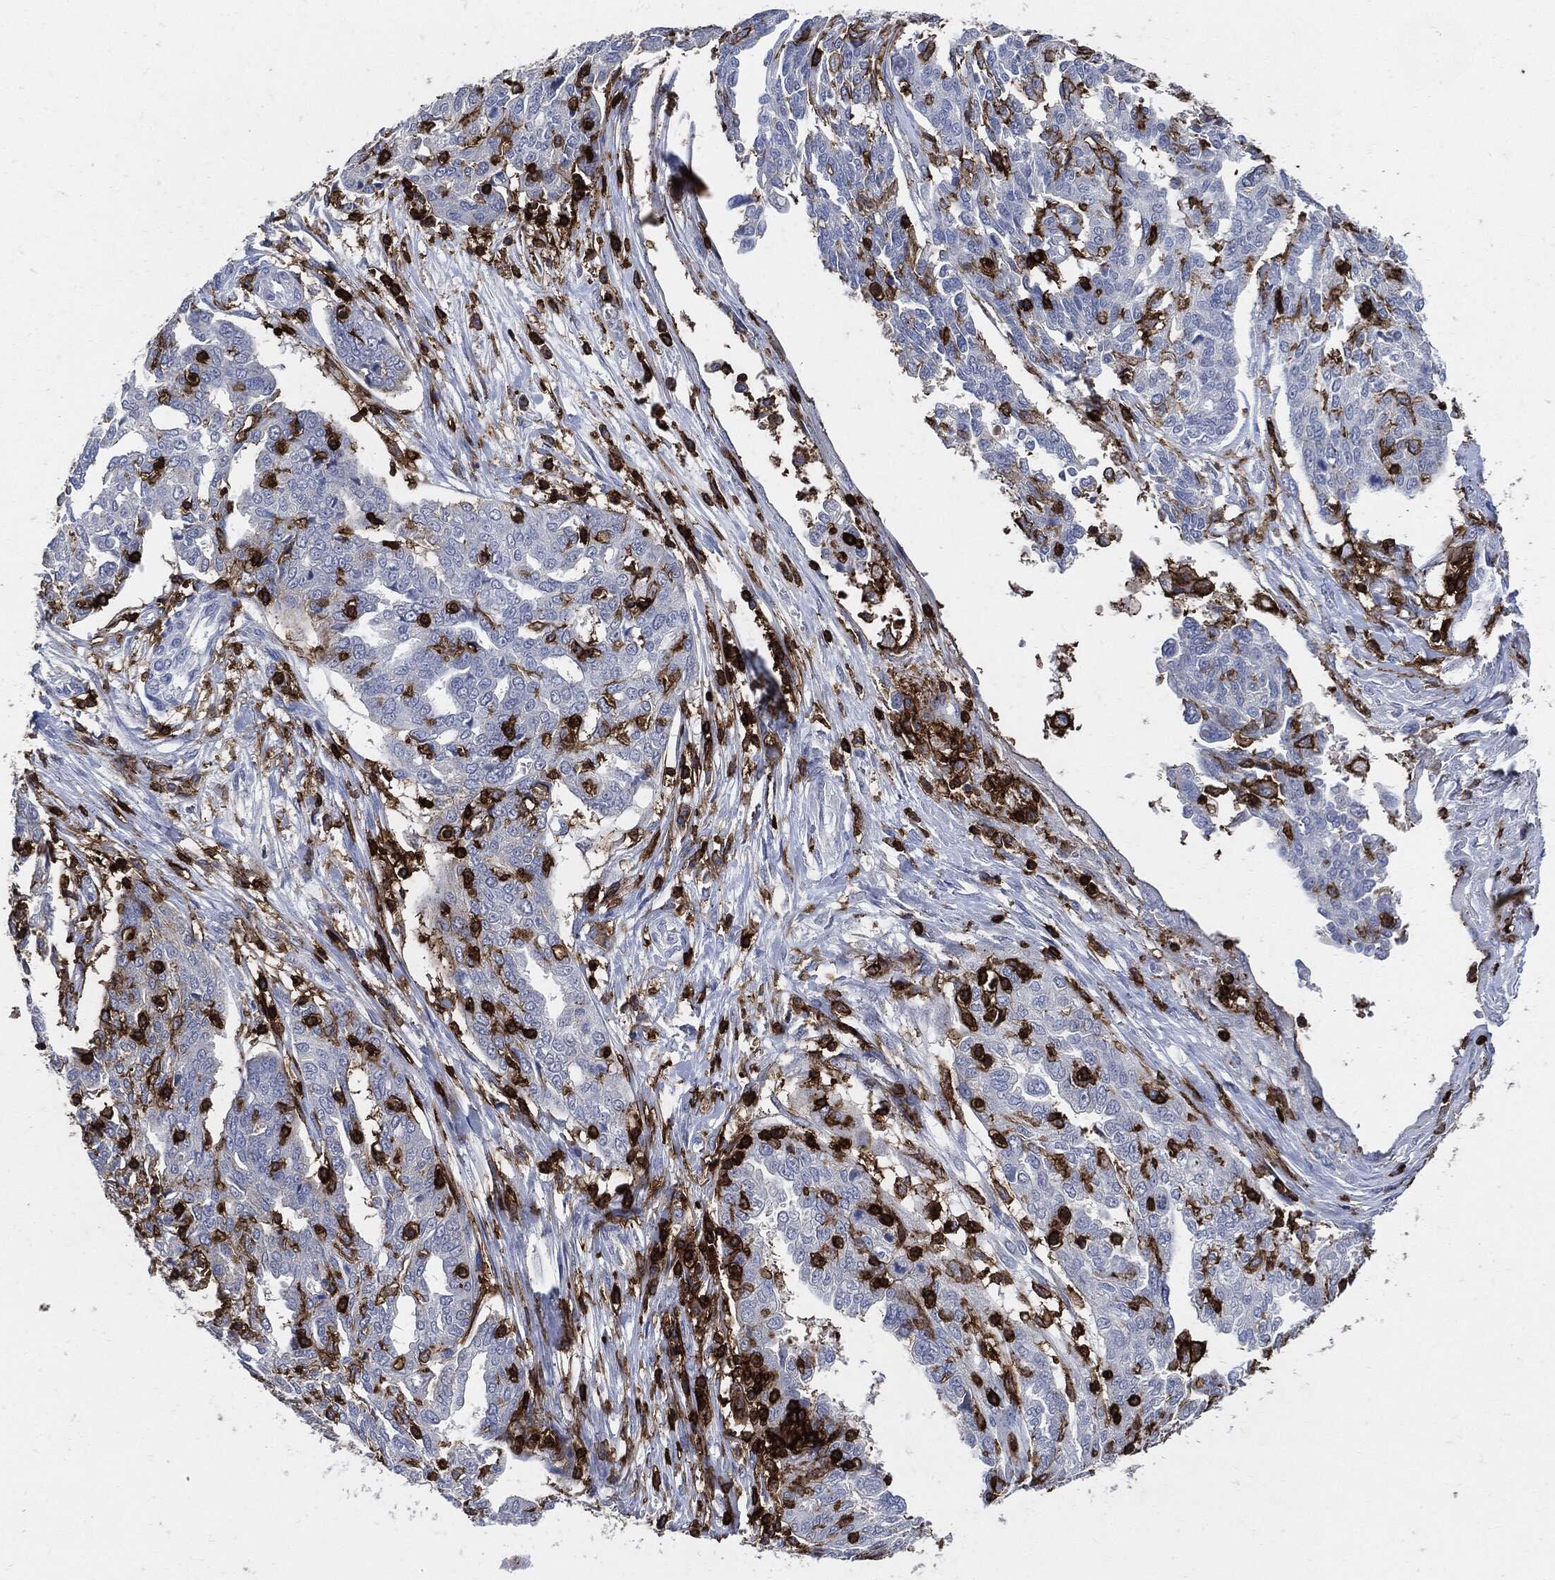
{"staining": {"intensity": "negative", "quantity": "none", "location": "none"}, "tissue": "ovarian cancer", "cell_type": "Tumor cells", "image_type": "cancer", "snomed": [{"axis": "morphology", "description": "Cystadenocarcinoma, serous, NOS"}, {"axis": "topography", "description": "Ovary"}], "caption": "Immunohistochemistry (IHC) image of human ovarian cancer (serous cystadenocarcinoma) stained for a protein (brown), which exhibits no positivity in tumor cells.", "gene": "PTPRC", "patient": {"sex": "female", "age": 67}}